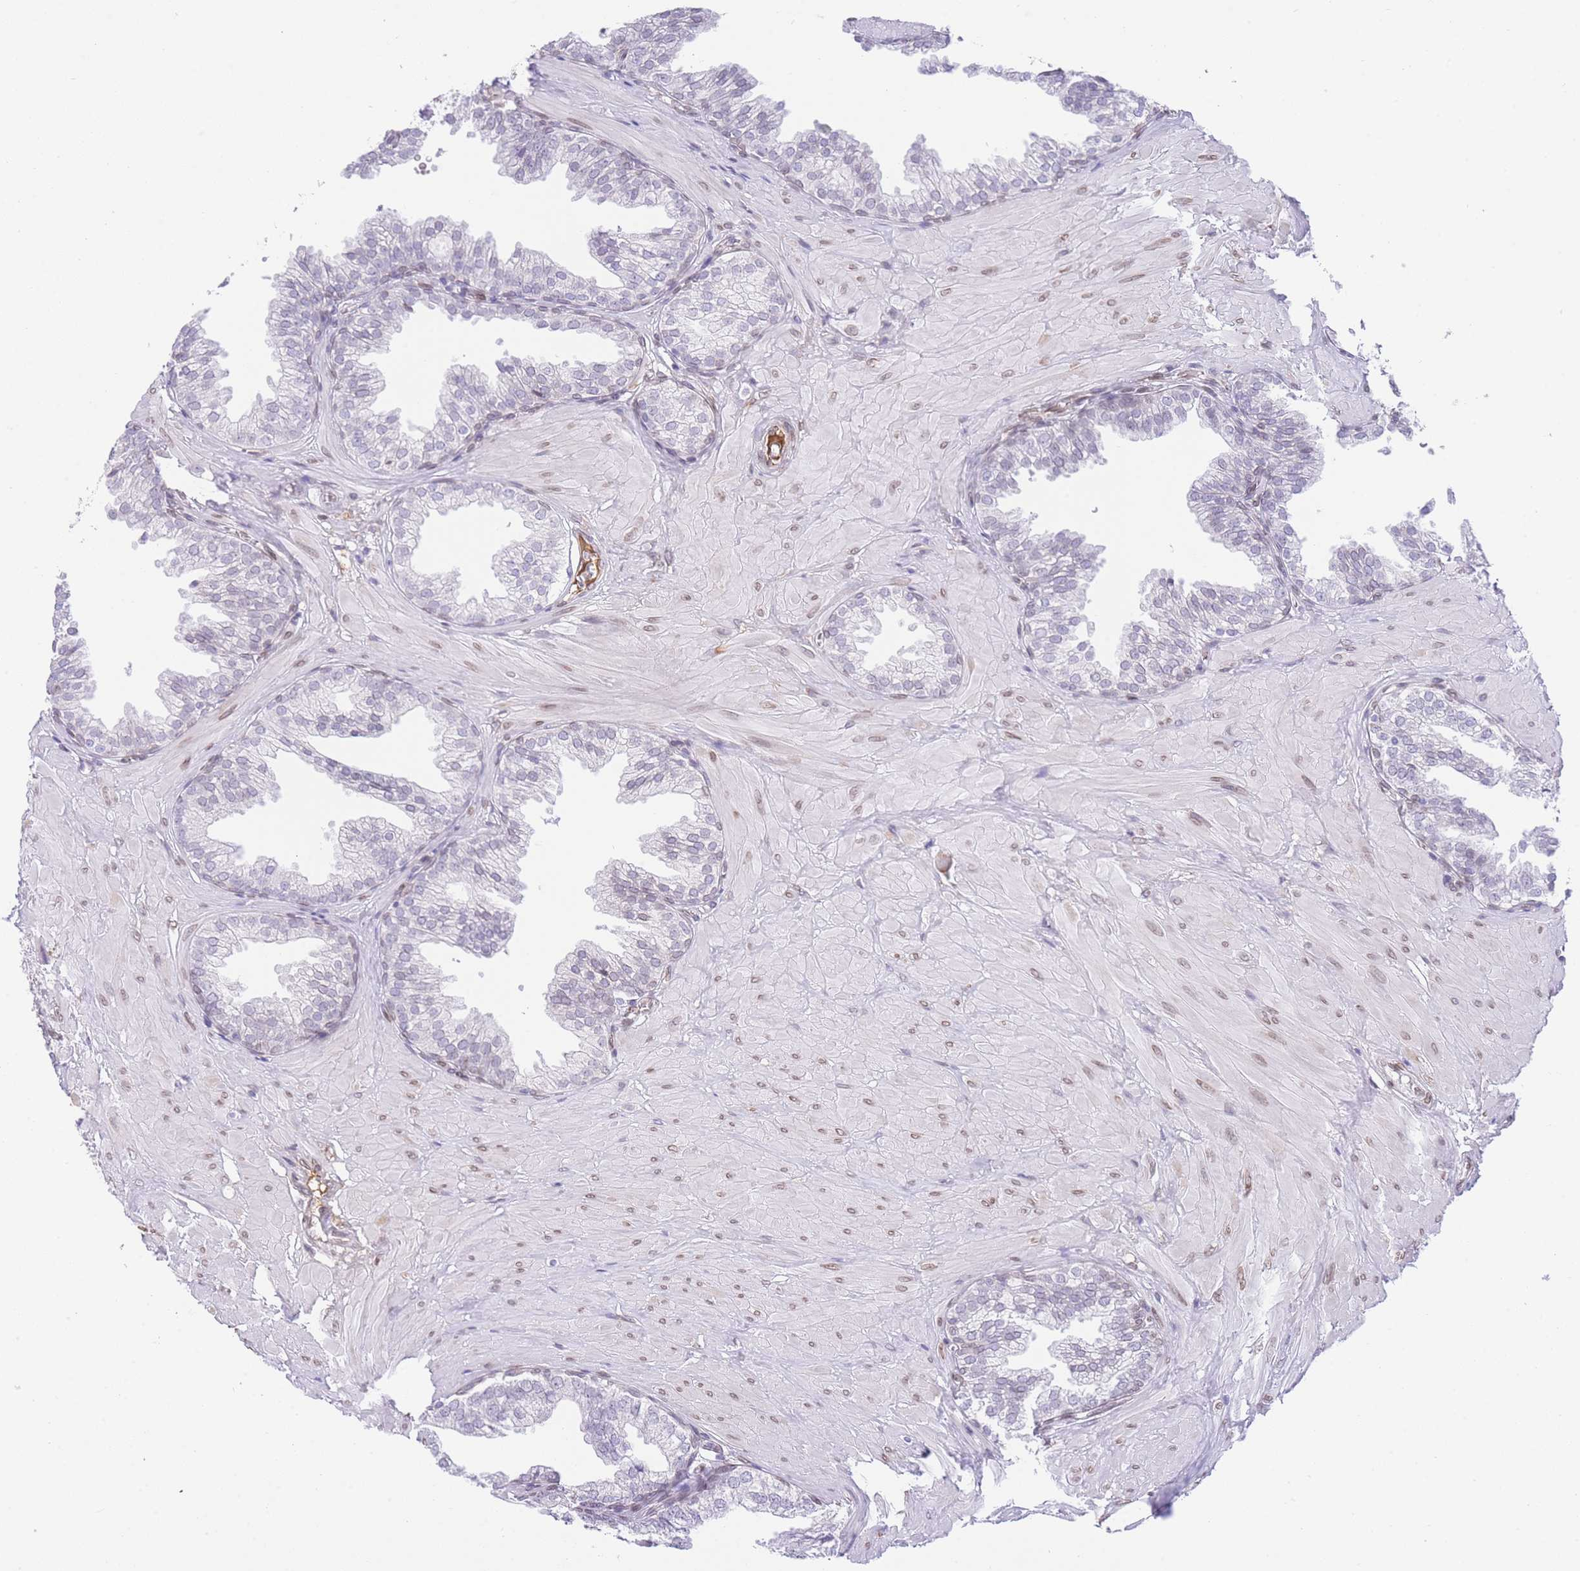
{"staining": {"intensity": "weak", "quantity": "25%-75%", "location": "nuclear"}, "tissue": "prostate", "cell_type": "Glandular cells", "image_type": "normal", "snomed": [{"axis": "morphology", "description": "Normal tissue, NOS"}, {"axis": "topography", "description": "Prostate"}, {"axis": "topography", "description": "Peripheral nerve tissue"}], "caption": "An IHC photomicrograph of benign tissue is shown. Protein staining in brown highlights weak nuclear positivity in prostate within glandular cells.", "gene": "OR10AD1", "patient": {"sex": "male", "age": 55}}